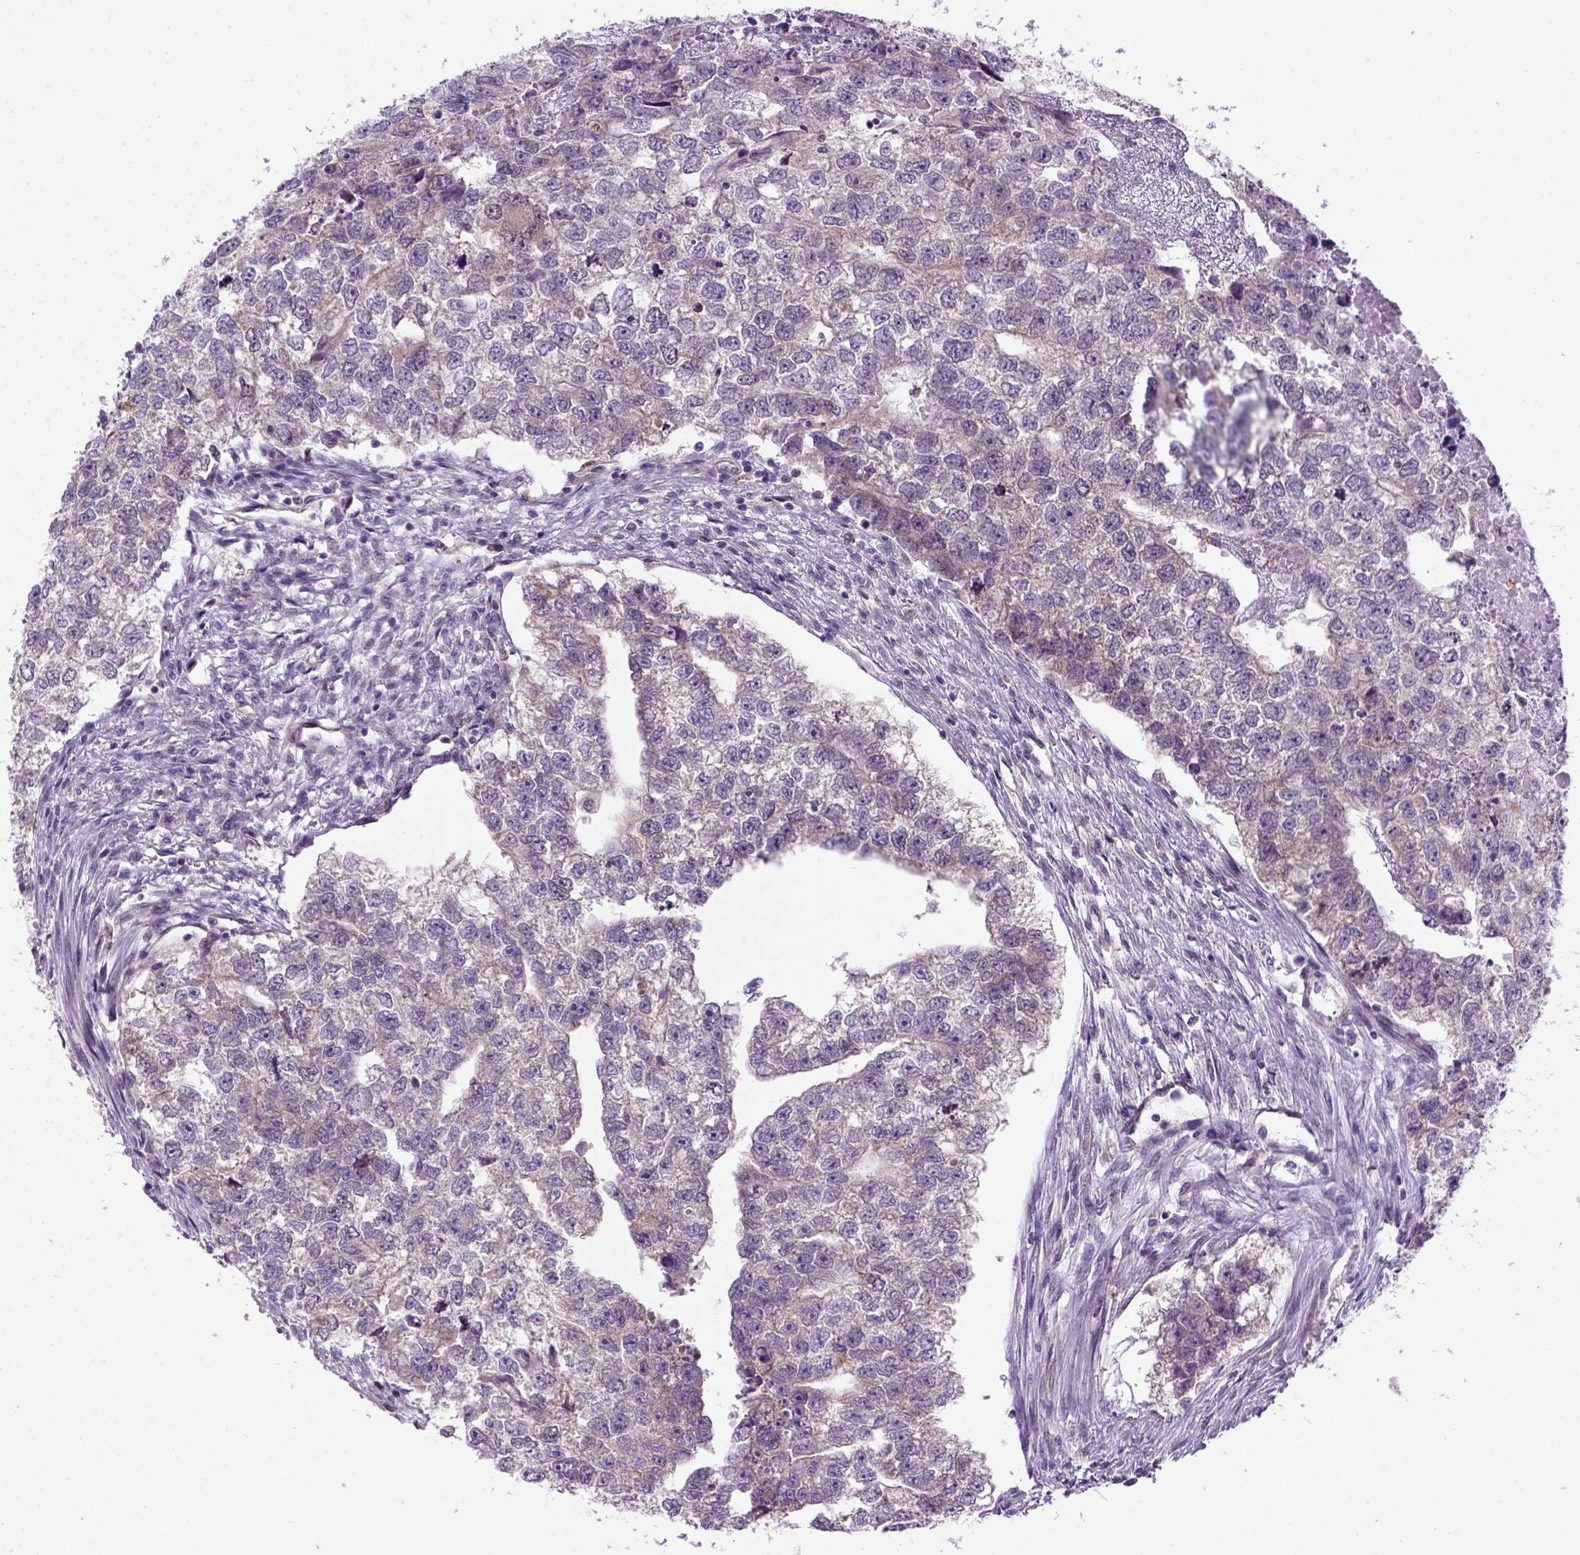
{"staining": {"intensity": "negative", "quantity": "none", "location": "none"}, "tissue": "testis cancer", "cell_type": "Tumor cells", "image_type": "cancer", "snomed": [{"axis": "morphology", "description": "Carcinoma, Embryonal, NOS"}, {"axis": "morphology", "description": "Teratoma, malignant, NOS"}, {"axis": "topography", "description": "Testis"}], "caption": "Immunohistochemistry (IHC) image of human testis malignant teratoma stained for a protein (brown), which displays no staining in tumor cells.", "gene": "KAZN", "patient": {"sex": "male", "age": 44}}